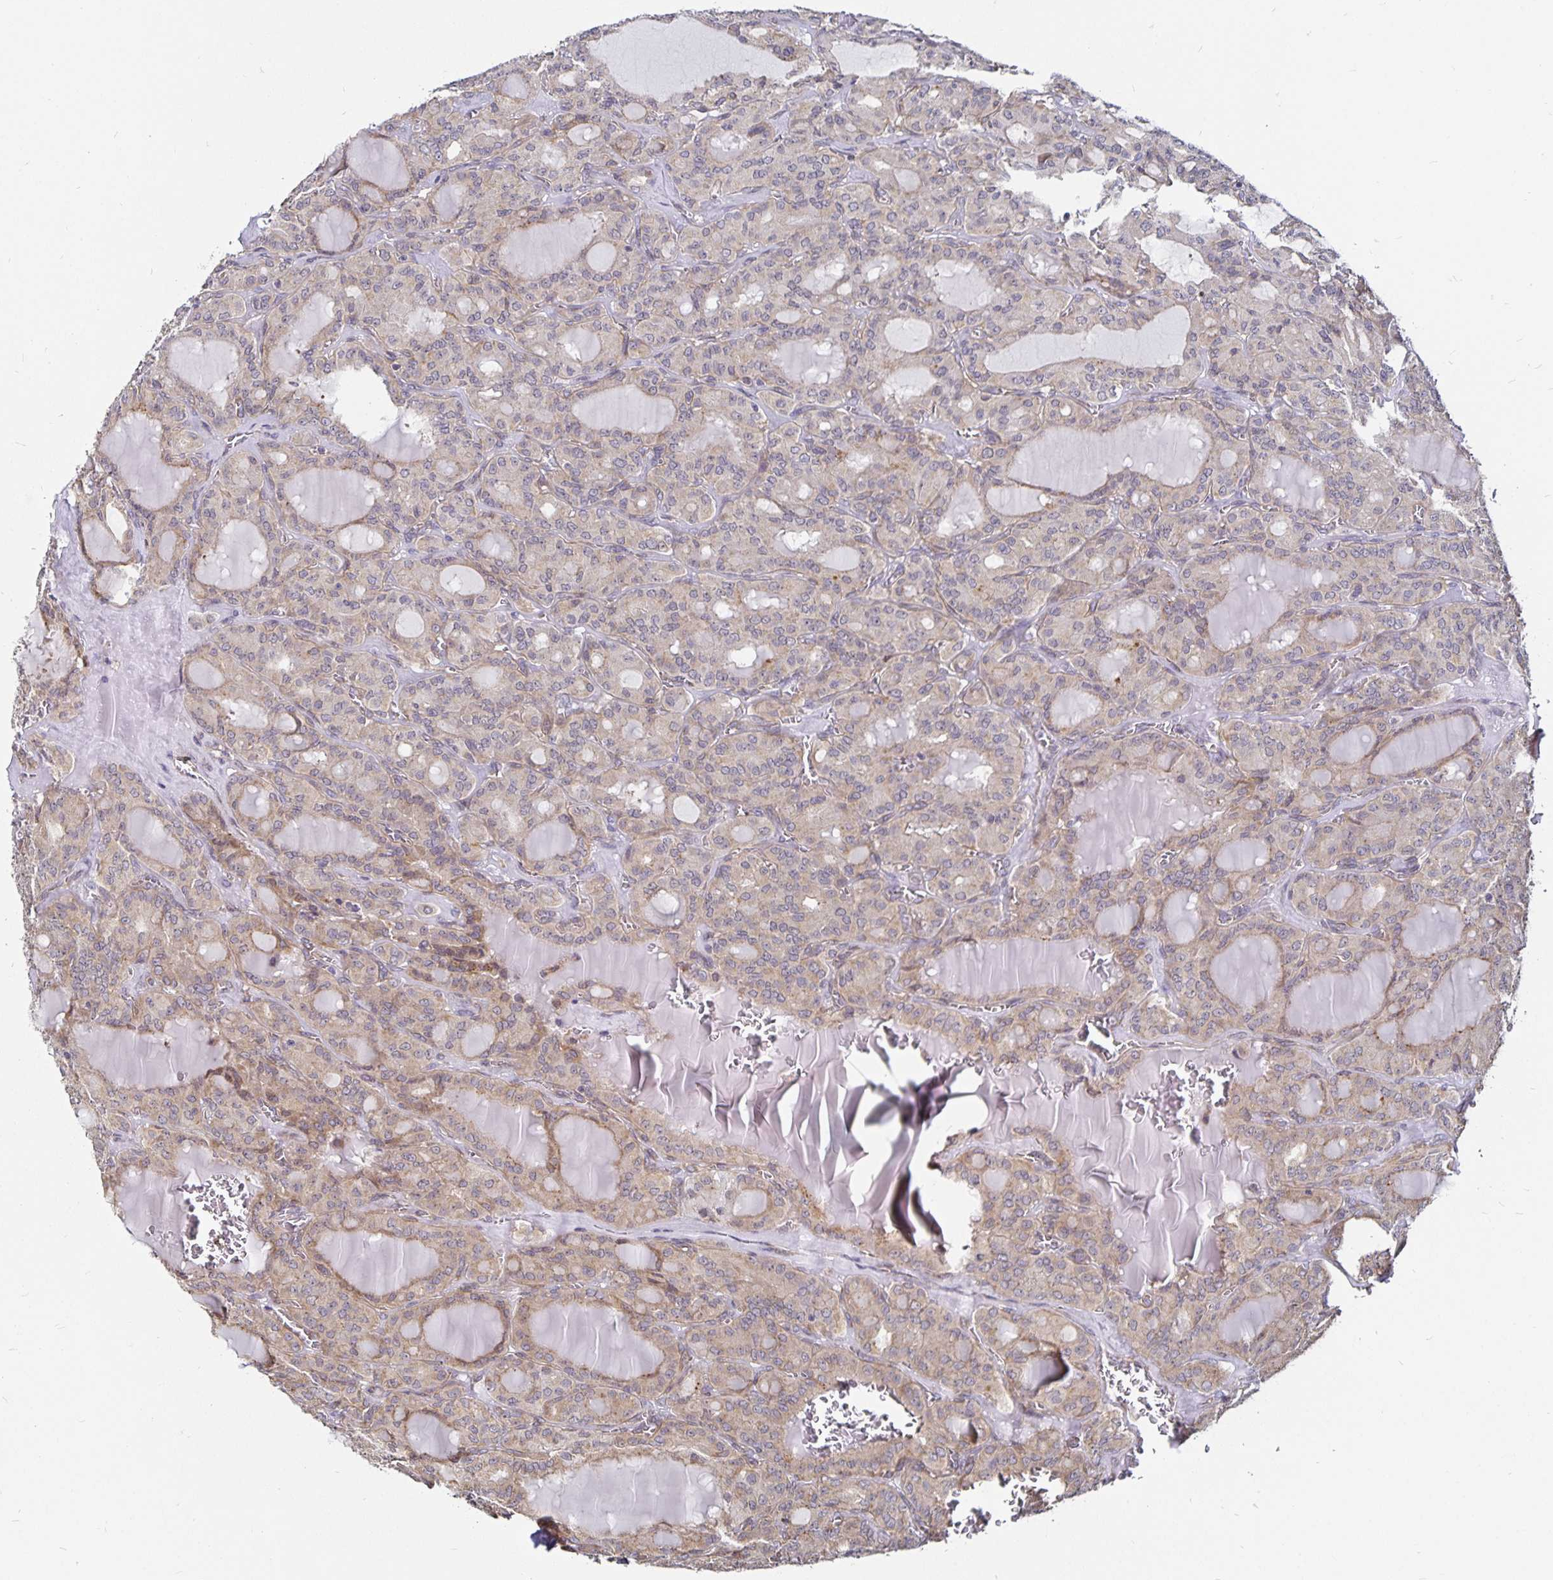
{"staining": {"intensity": "weak", "quantity": "25%-75%", "location": "cytoplasmic/membranous"}, "tissue": "thyroid cancer", "cell_type": "Tumor cells", "image_type": "cancer", "snomed": [{"axis": "morphology", "description": "Papillary adenocarcinoma, NOS"}, {"axis": "topography", "description": "Thyroid gland"}], "caption": "A high-resolution micrograph shows IHC staining of papillary adenocarcinoma (thyroid), which shows weak cytoplasmic/membranous staining in about 25%-75% of tumor cells.", "gene": "CYP27A1", "patient": {"sex": "male", "age": 87}}